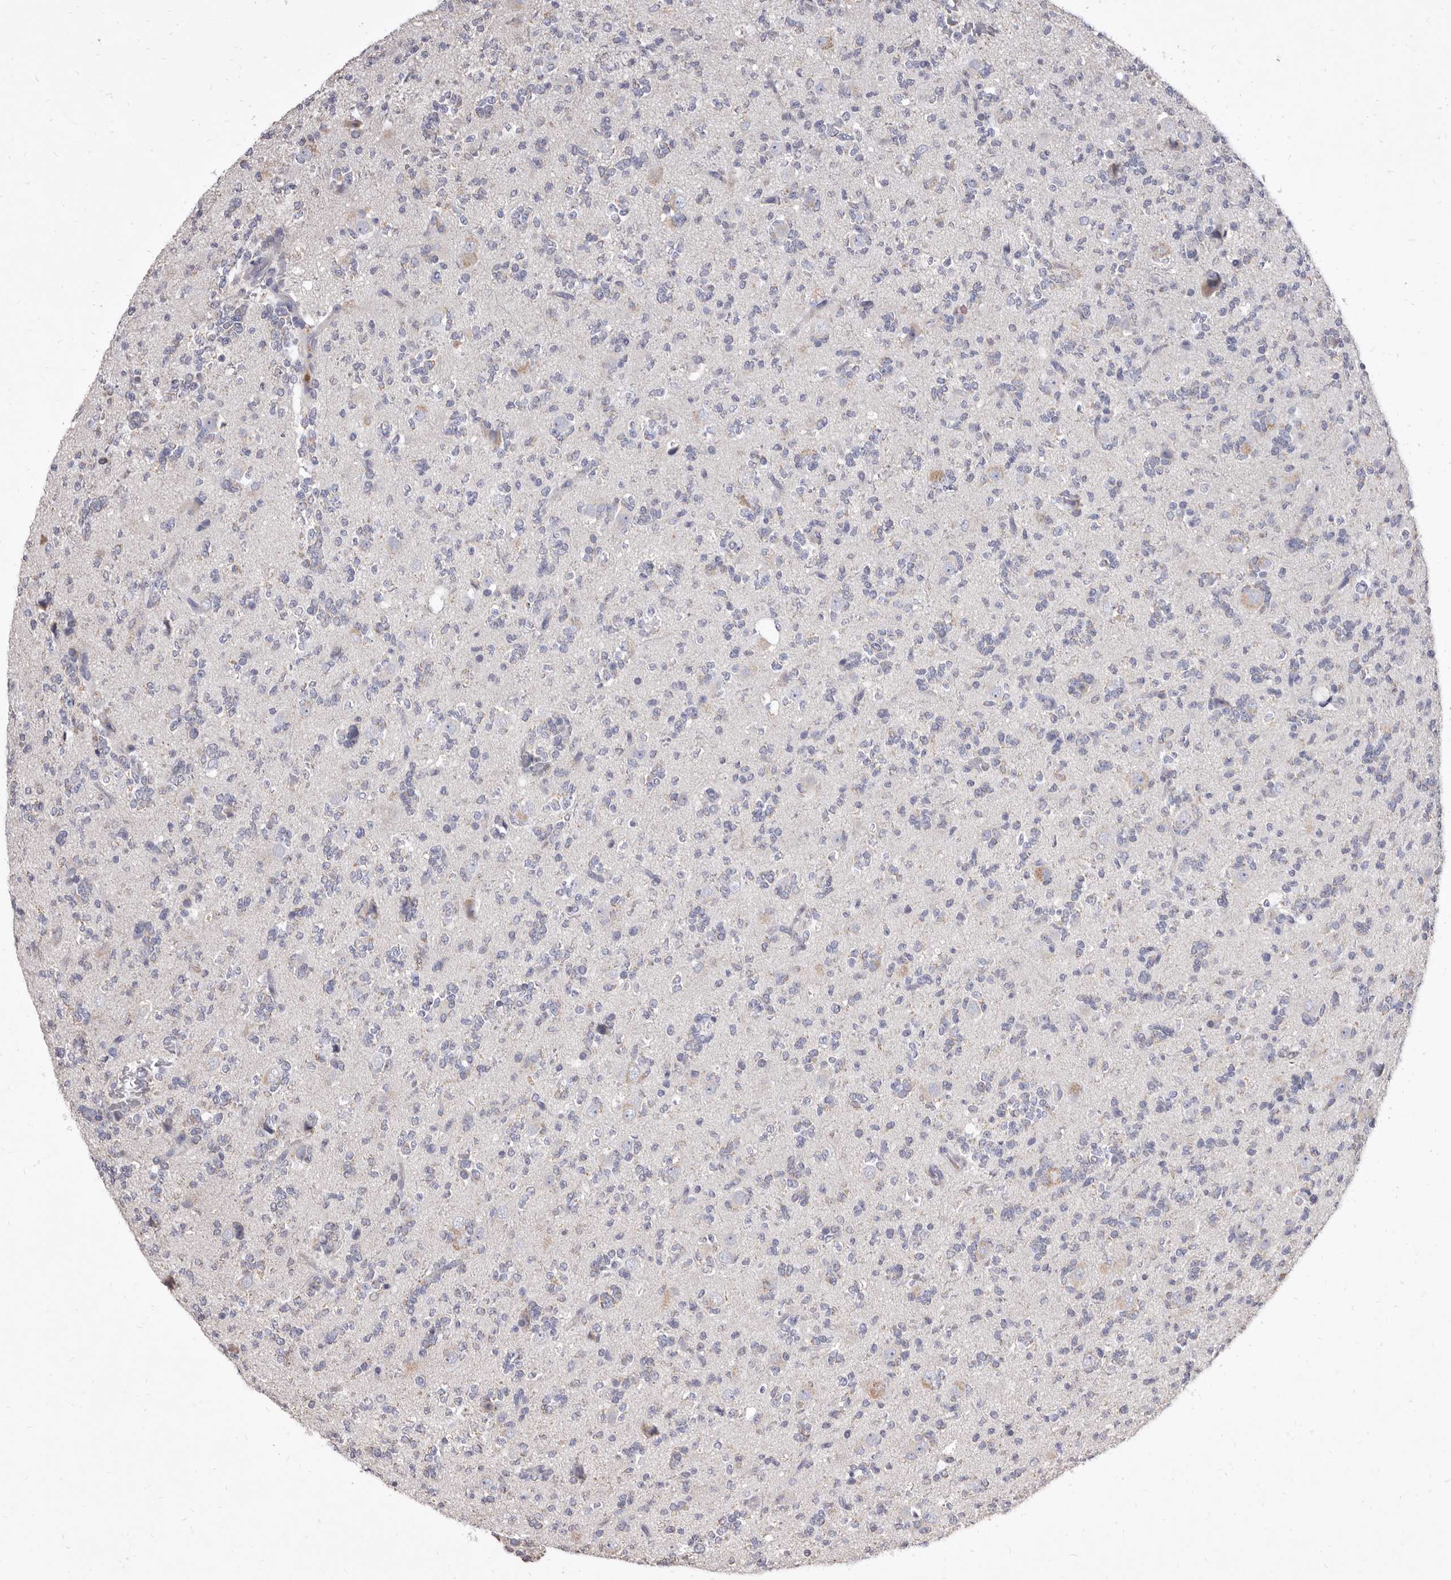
{"staining": {"intensity": "negative", "quantity": "none", "location": "none"}, "tissue": "glioma", "cell_type": "Tumor cells", "image_type": "cancer", "snomed": [{"axis": "morphology", "description": "Glioma, malignant, High grade"}, {"axis": "topography", "description": "Brain"}], "caption": "This is a histopathology image of immunohistochemistry staining of malignant glioma (high-grade), which shows no positivity in tumor cells.", "gene": "CYP2E1", "patient": {"sex": "female", "age": 62}}